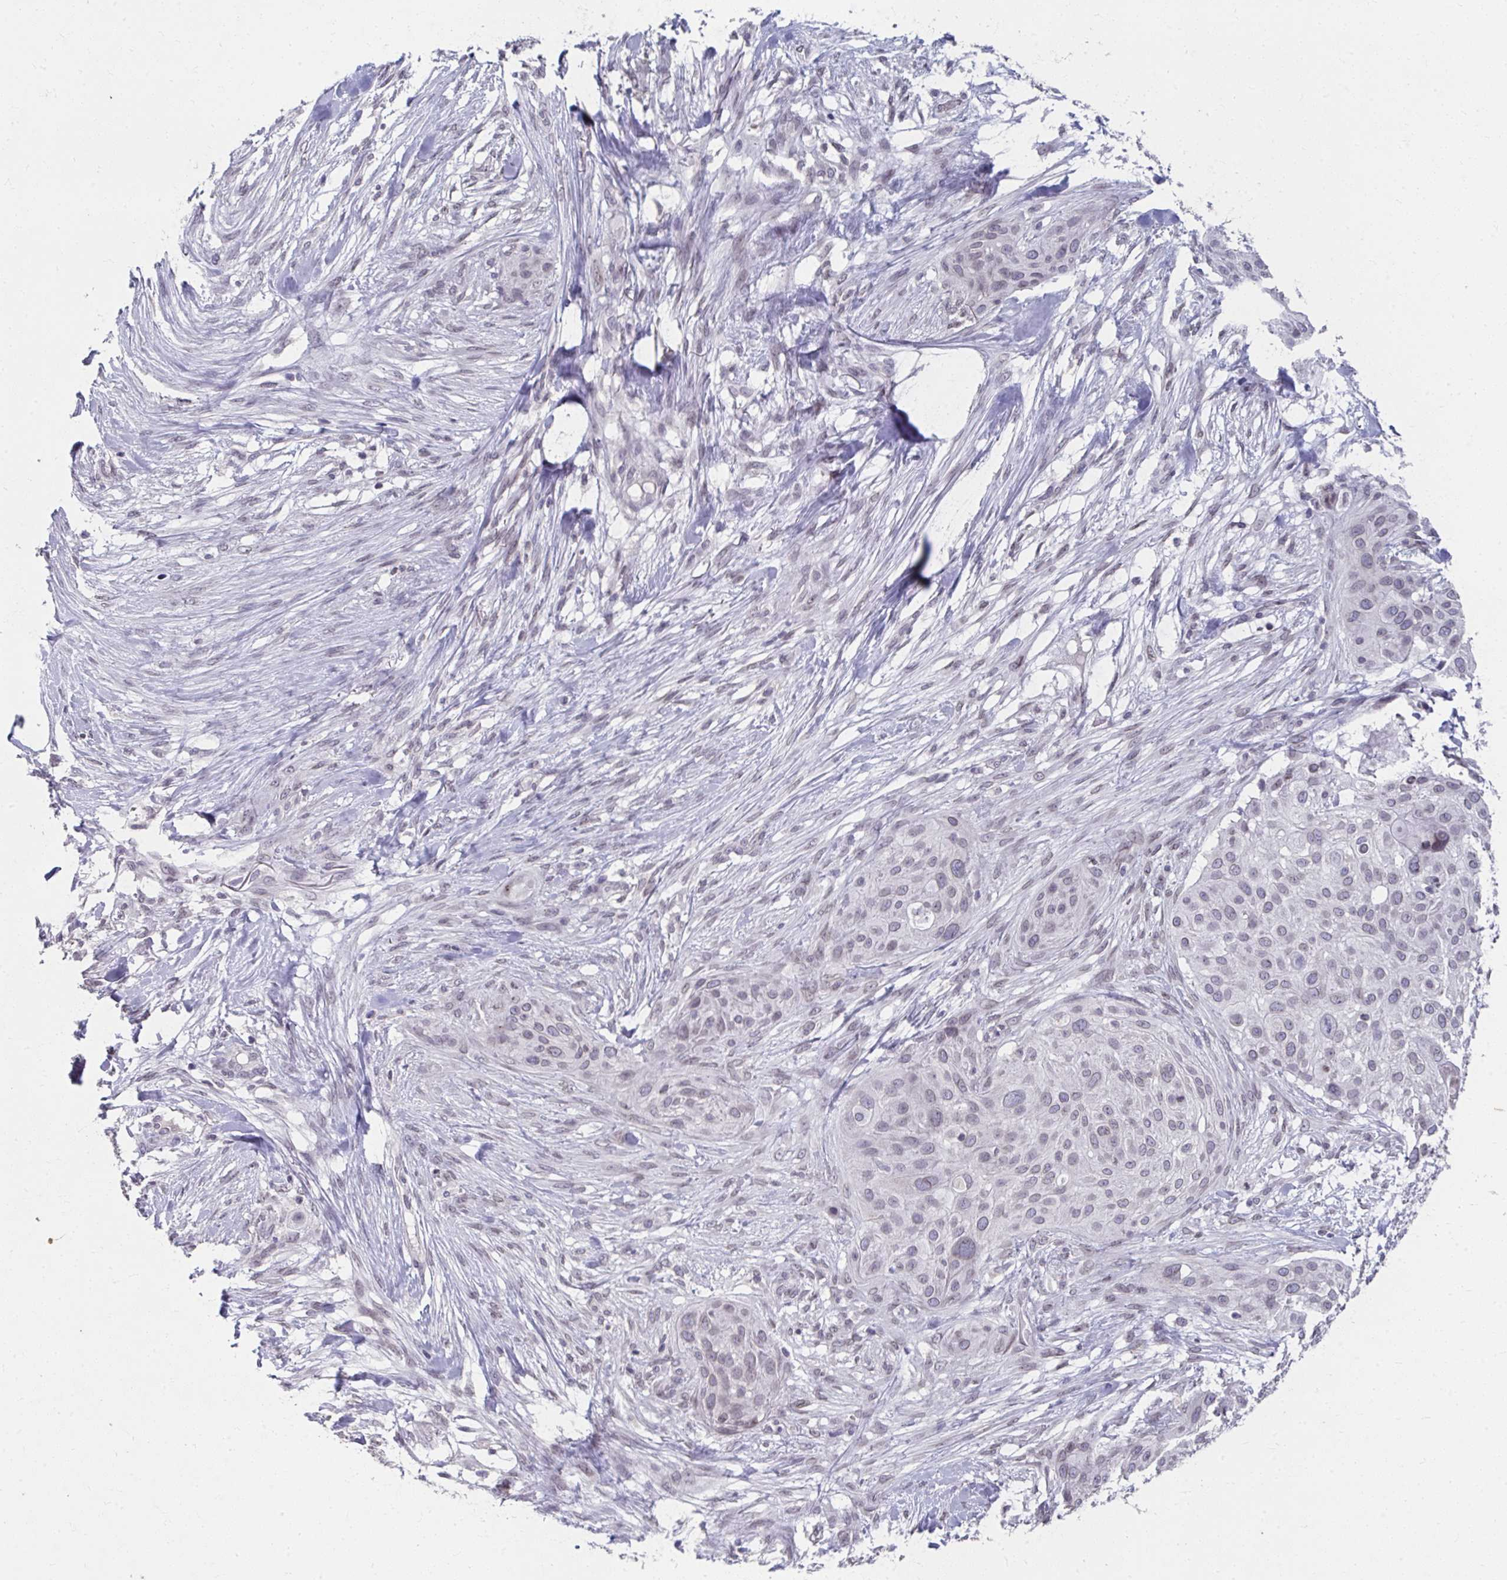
{"staining": {"intensity": "negative", "quantity": "none", "location": "none"}, "tissue": "skin cancer", "cell_type": "Tumor cells", "image_type": "cancer", "snomed": [{"axis": "morphology", "description": "Squamous cell carcinoma, NOS"}, {"axis": "topography", "description": "Skin"}], "caption": "Tumor cells are negative for brown protein staining in skin cancer (squamous cell carcinoma).", "gene": "NUP133", "patient": {"sex": "female", "age": 87}}